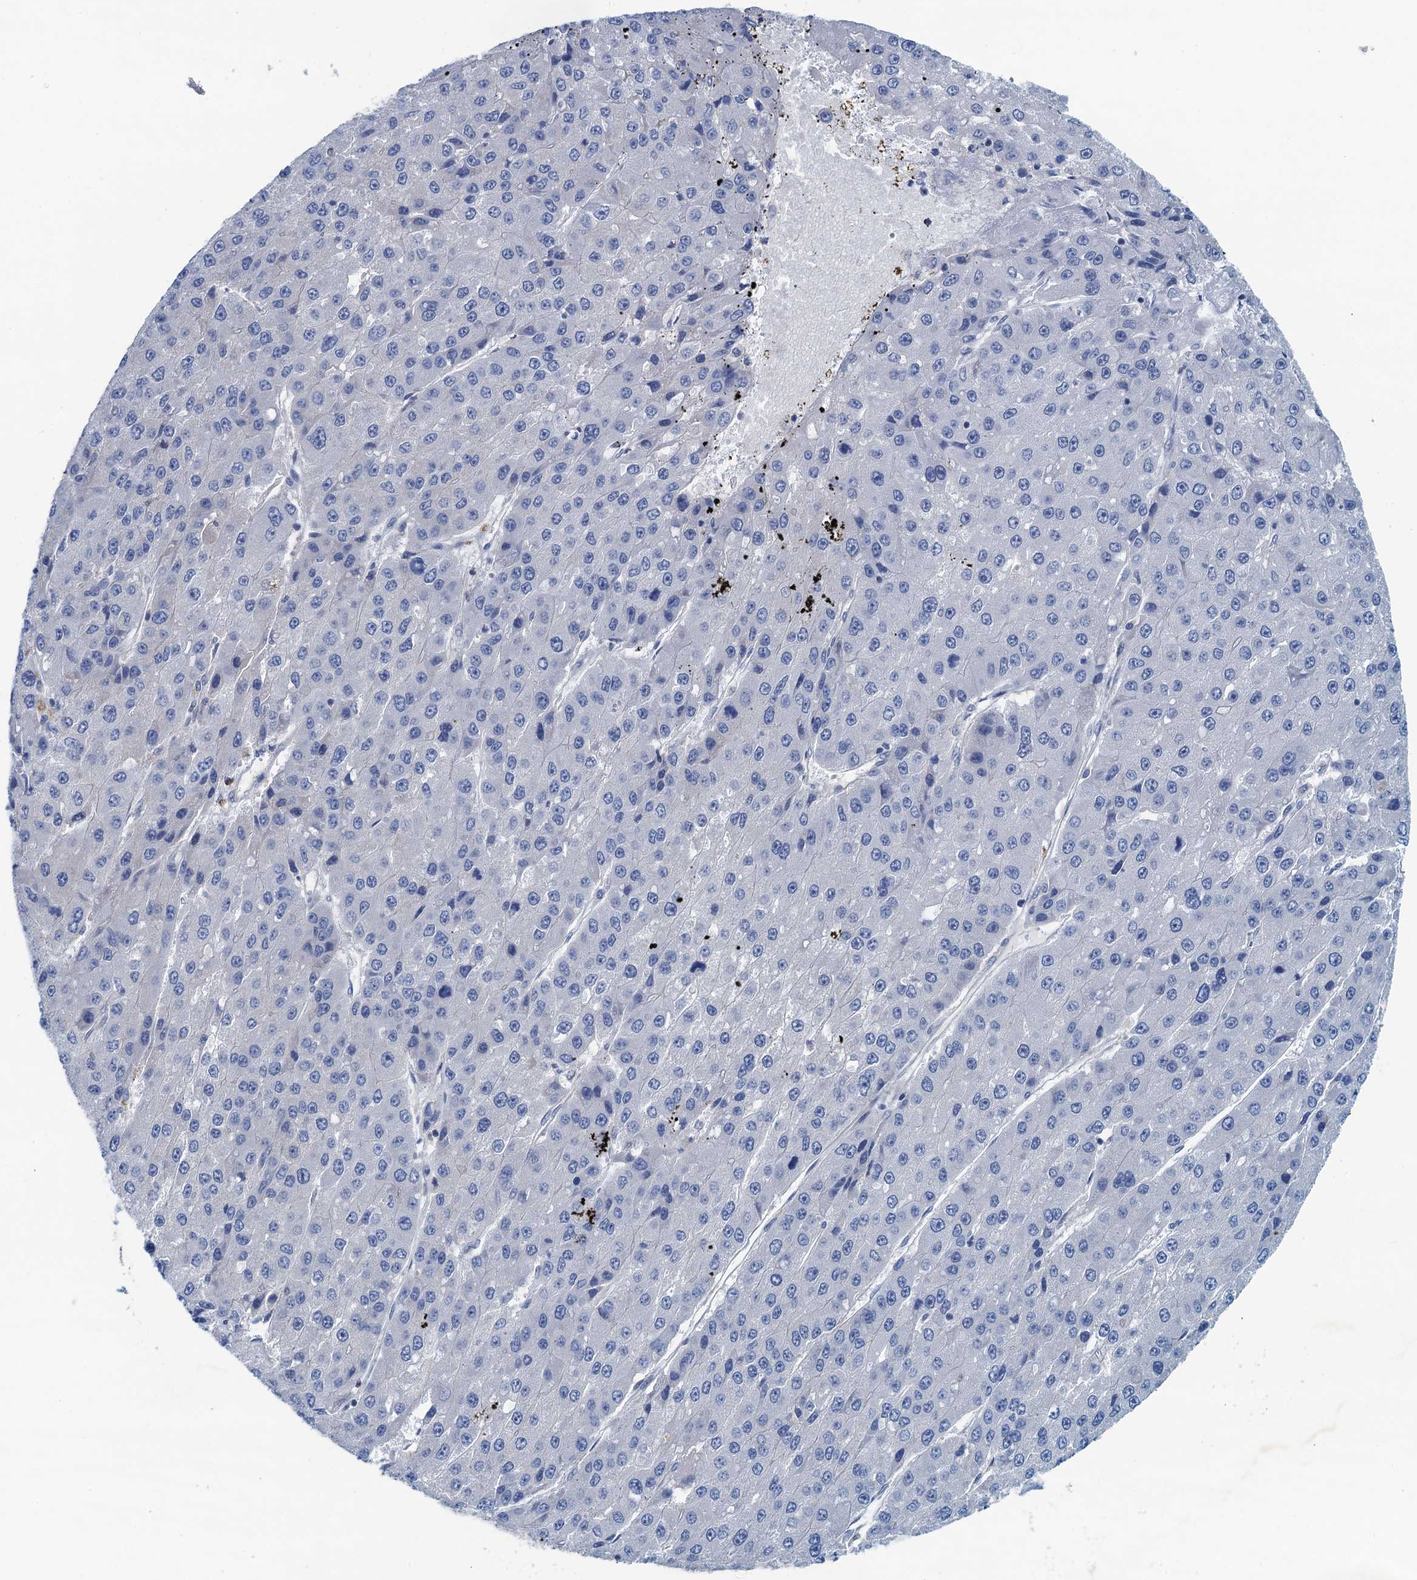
{"staining": {"intensity": "negative", "quantity": "none", "location": "none"}, "tissue": "liver cancer", "cell_type": "Tumor cells", "image_type": "cancer", "snomed": [{"axis": "morphology", "description": "Carcinoma, Hepatocellular, NOS"}, {"axis": "topography", "description": "Liver"}], "caption": "This is a micrograph of immunohistochemistry staining of liver hepatocellular carcinoma, which shows no staining in tumor cells. The staining is performed using DAB brown chromogen with nuclei counter-stained in using hematoxylin.", "gene": "THAP10", "patient": {"sex": "female", "age": 73}}